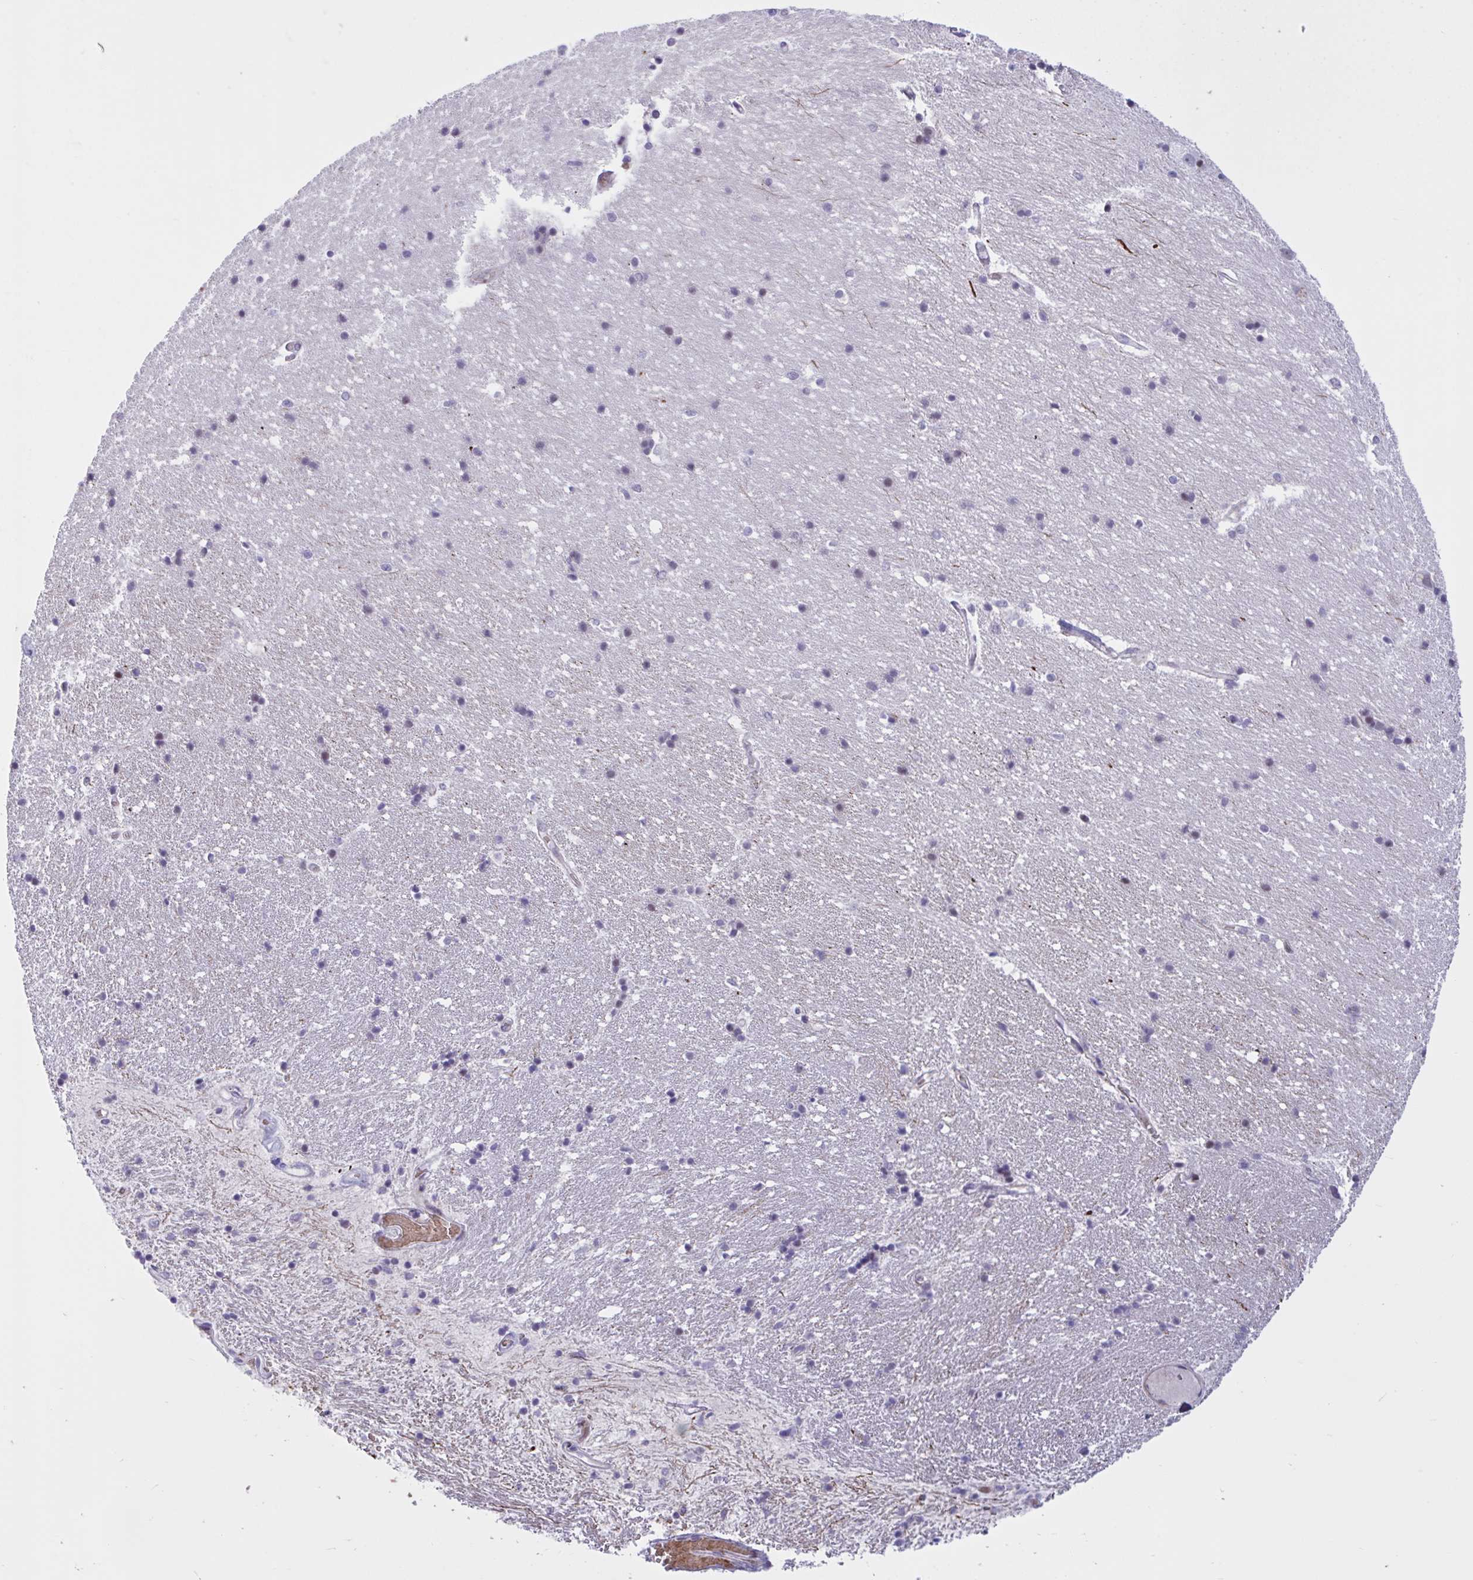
{"staining": {"intensity": "moderate", "quantity": "<25%", "location": "nuclear"}, "tissue": "hippocampus", "cell_type": "Glial cells", "image_type": "normal", "snomed": [{"axis": "morphology", "description": "Normal tissue, NOS"}, {"axis": "topography", "description": "Hippocampus"}], "caption": "Glial cells exhibit low levels of moderate nuclear positivity in approximately <25% of cells in unremarkable human hippocampus. The staining was performed using DAB, with brown indicating positive protein expression. Nuclei are stained blue with hematoxylin.", "gene": "RBL1", "patient": {"sex": "male", "age": 63}}